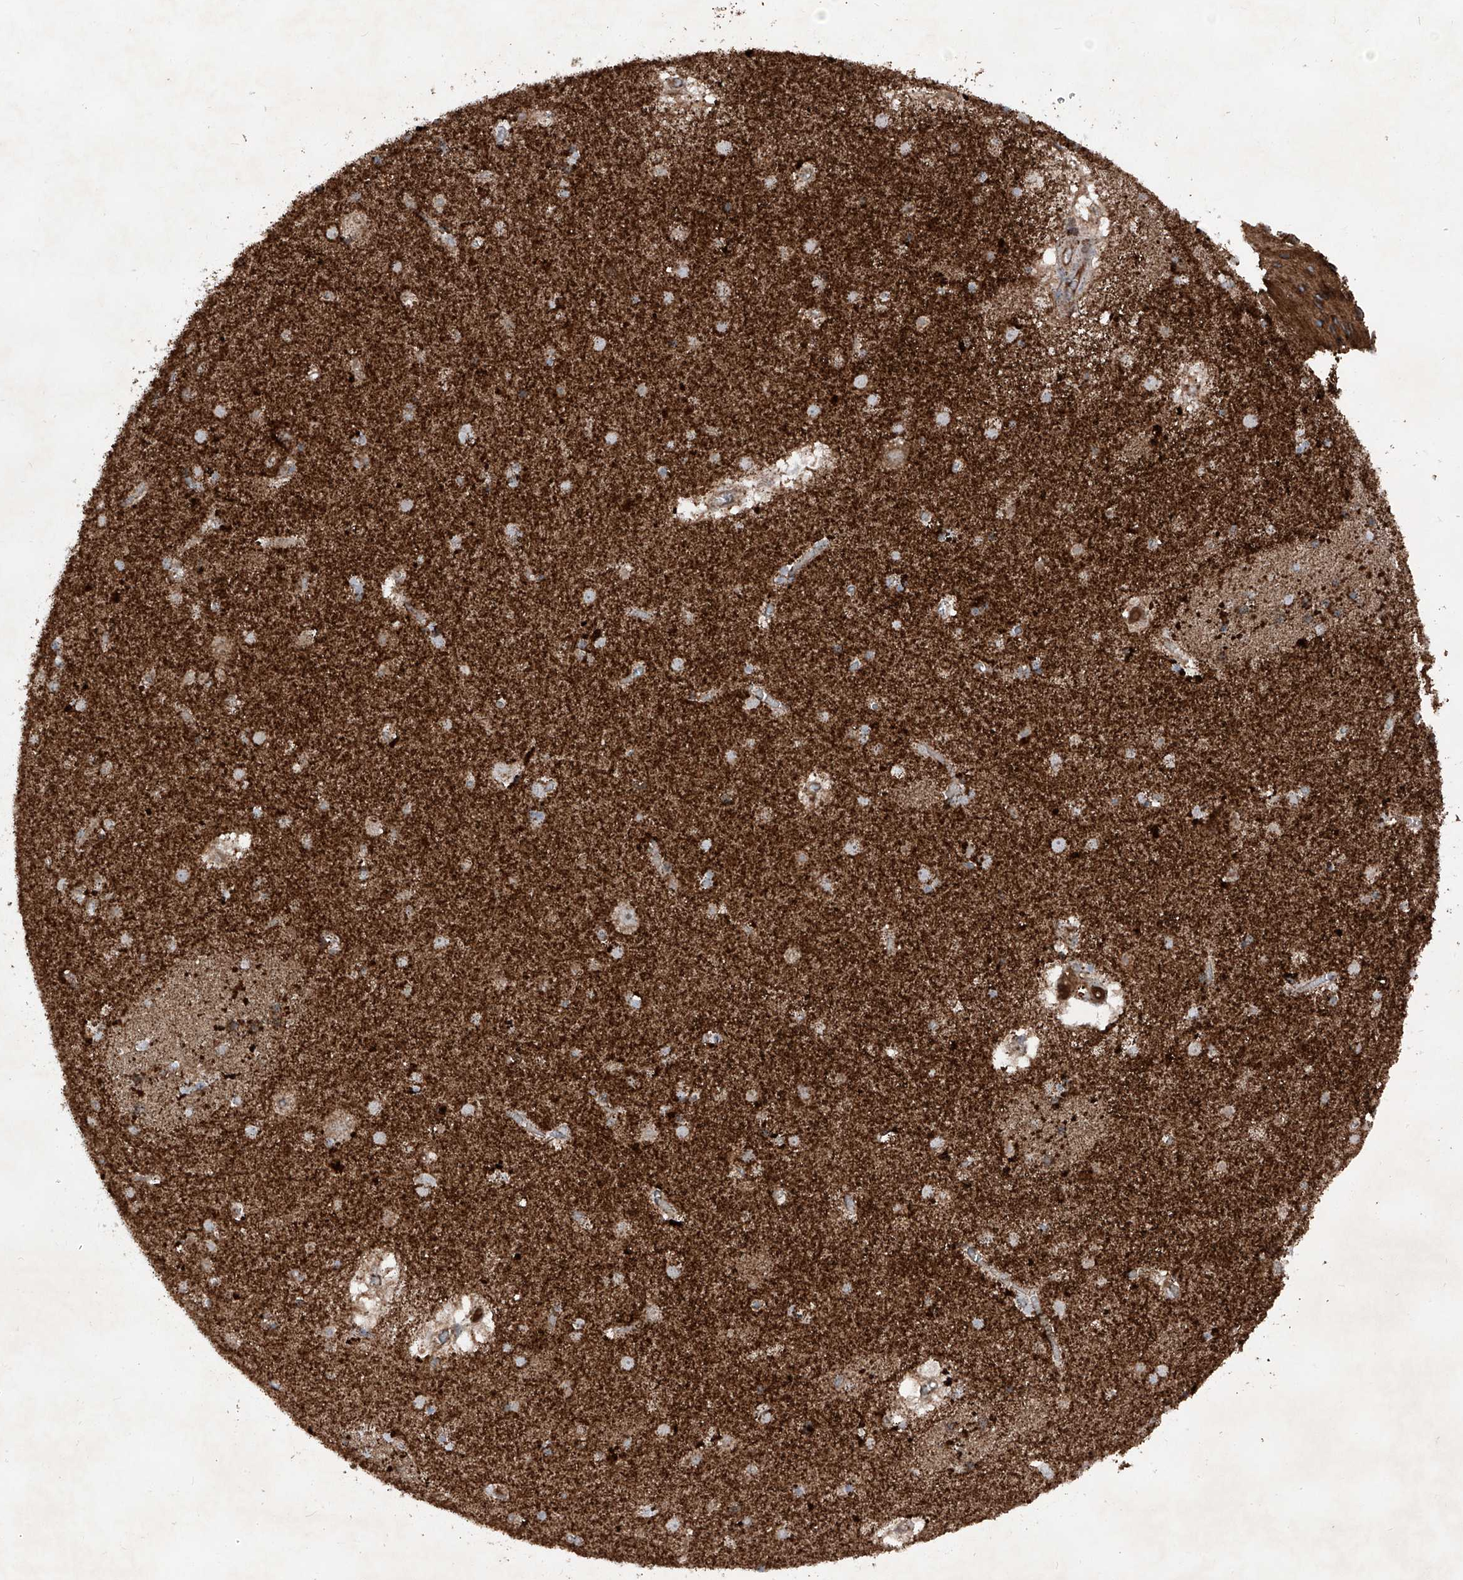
{"staining": {"intensity": "moderate", "quantity": ">75%", "location": "cytoplasmic/membranous"}, "tissue": "caudate", "cell_type": "Glial cells", "image_type": "normal", "snomed": [{"axis": "morphology", "description": "Normal tissue, NOS"}, {"axis": "topography", "description": "Lateral ventricle wall"}], "caption": "Human caudate stained with a brown dye reveals moderate cytoplasmic/membranous positive staining in about >75% of glial cells.", "gene": "DAD1", "patient": {"sex": "male", "age": 70}}